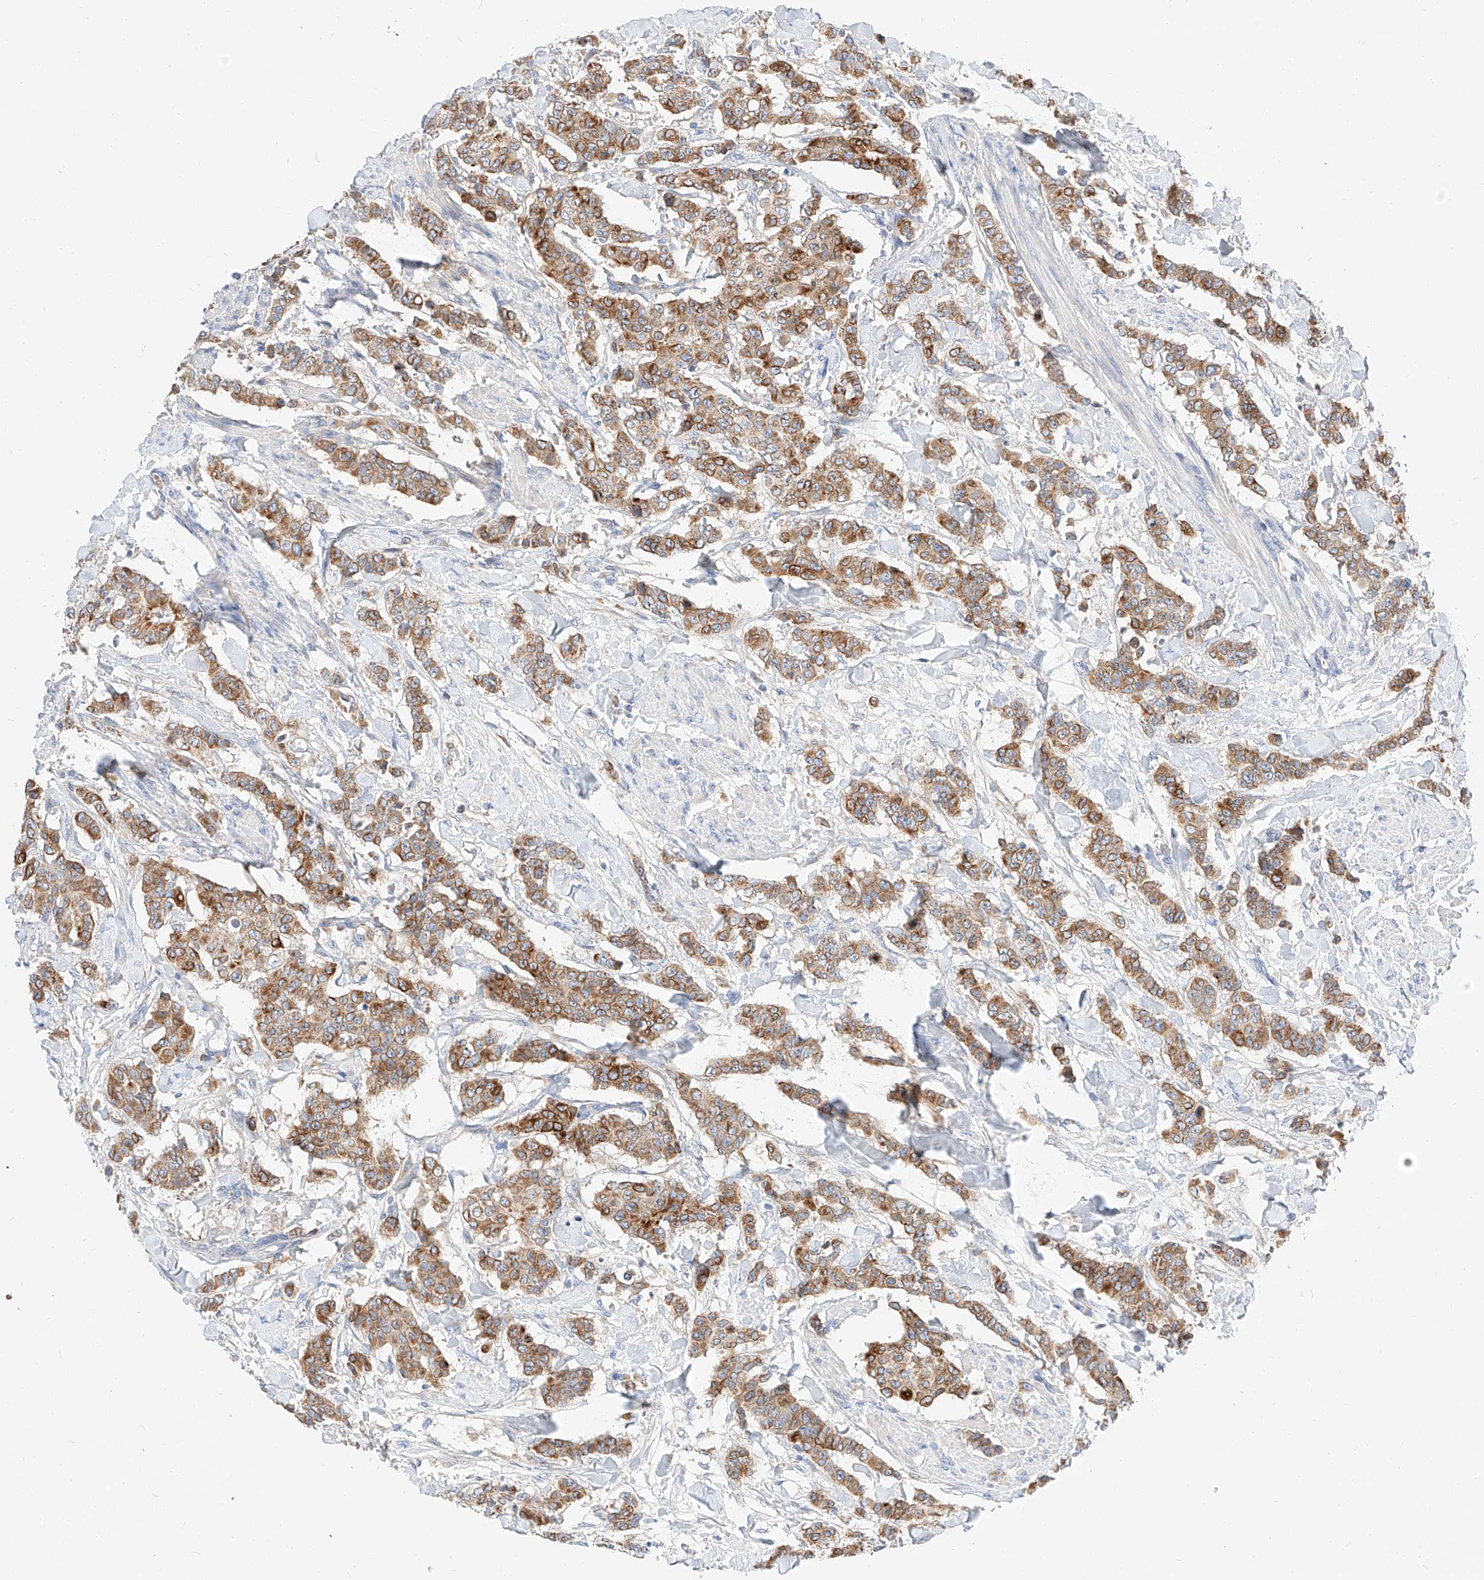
{"staining": {"intensity": "moderate", "quantity": ">75%", "location": "cytoplasmic/membranous"}, "tissue": "breast cancer", "cell_type": "Tumor cells", "image_type": "cancer", "snomed": [{"axis": "morphology", "description": "Duct carcinoma"}, {"axis": "topography", "description": "Breast"}], "caption": "Approximately >75% of tumor cells in breast cancer demonstrate moderate cytoplasmic/membranous protein staining as visualized by brown immunohistochemical staining.", "gene": "MAP7", "patient": {"sex": "female", "age": 40}}